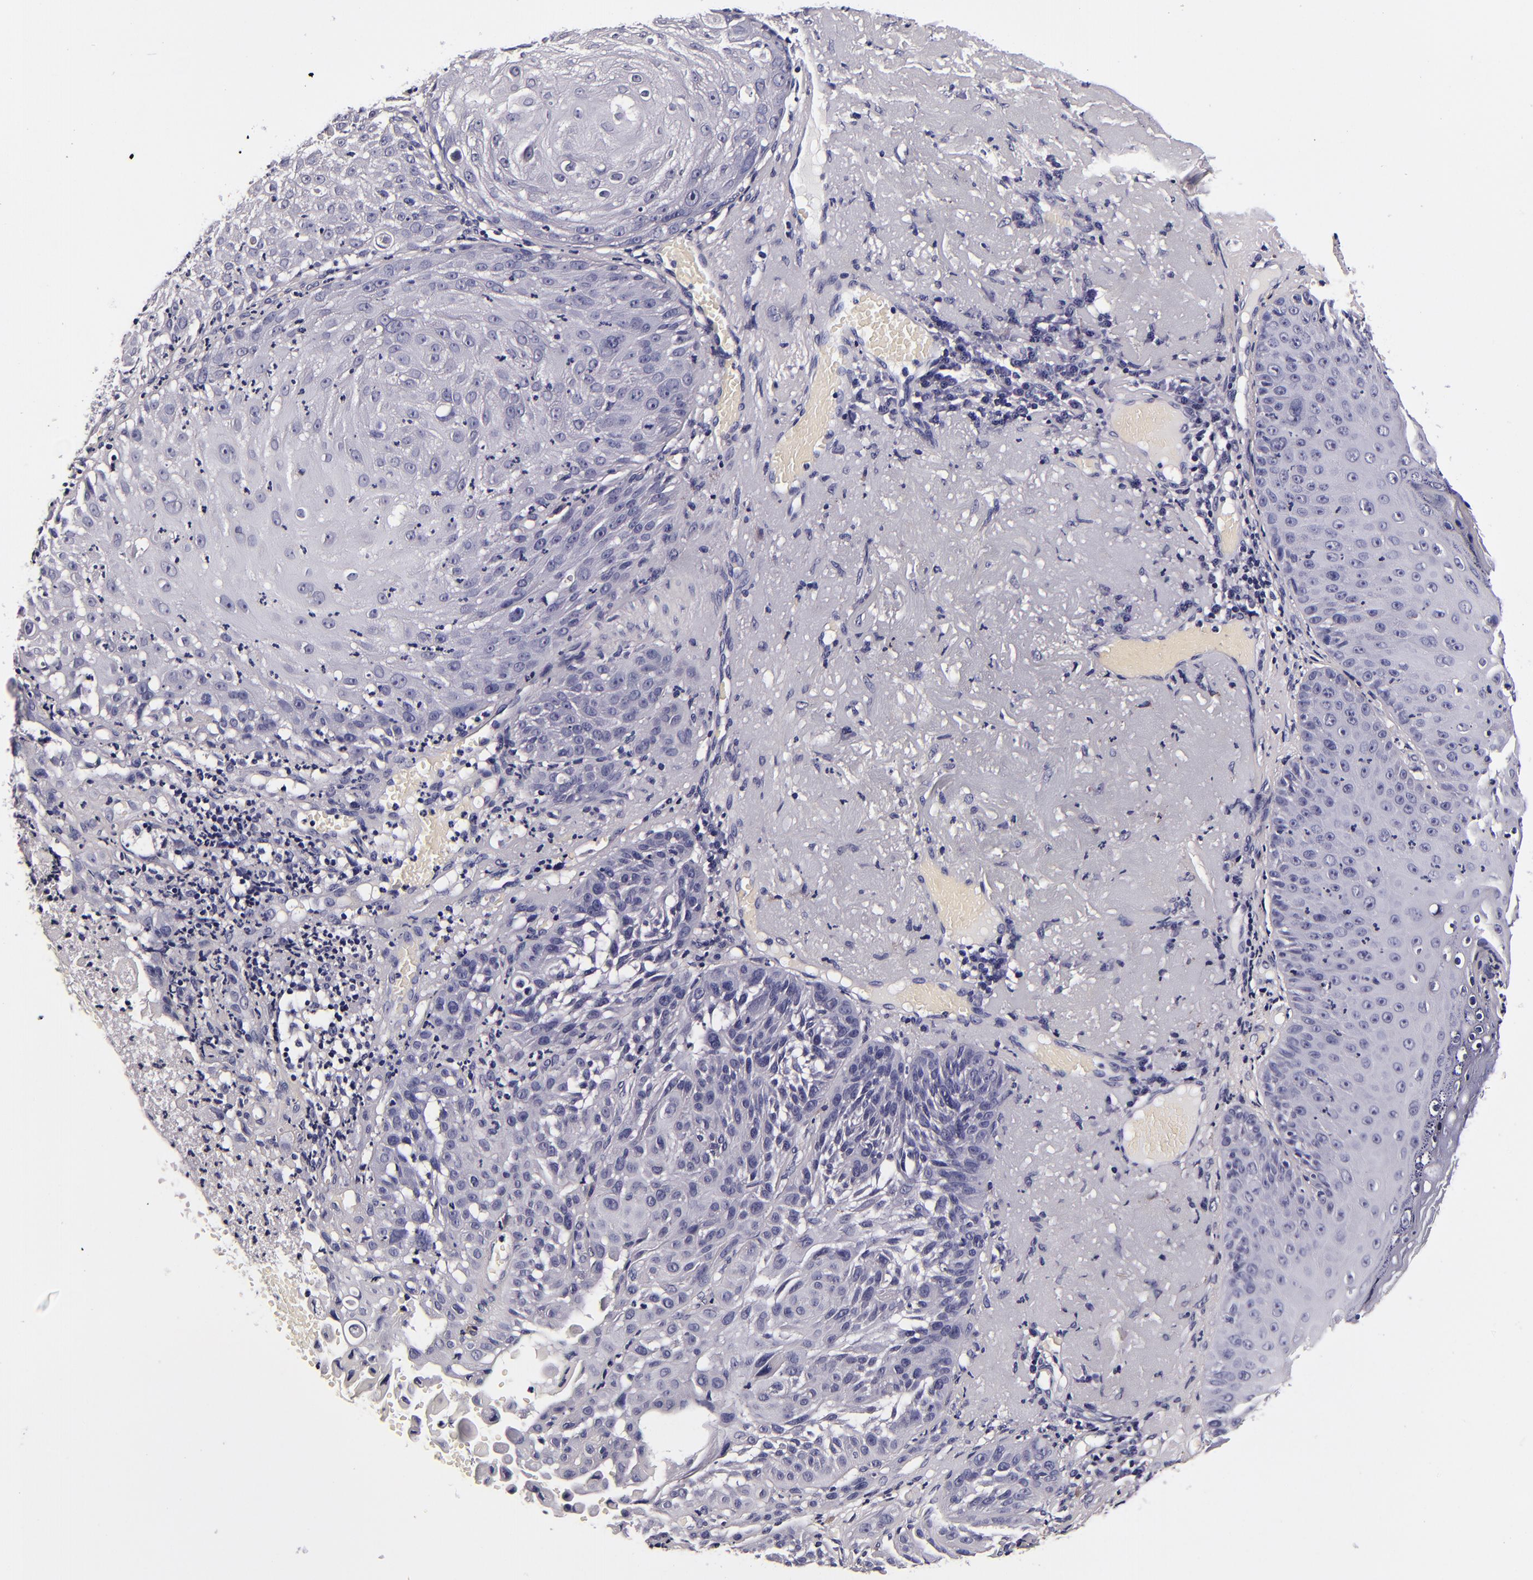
{"staining": {"intensity": "negative", "quantity": "none", "location": "none"}, "tissue": "skin cancer", "cell_type": "Tumor cells", "image_type": "cancer", "snomed": [{"axis": "morphology", "description": "Squamous cell carcinoma, NOS"}, {"axis": "topography", "description": "Skin"}], "caption": "Skin cancer was stained to show a protein in brown. There is no significant positivity in tumor cells.", "gene": "FBN1", "patient": {"sex": "female", "age": 89}}